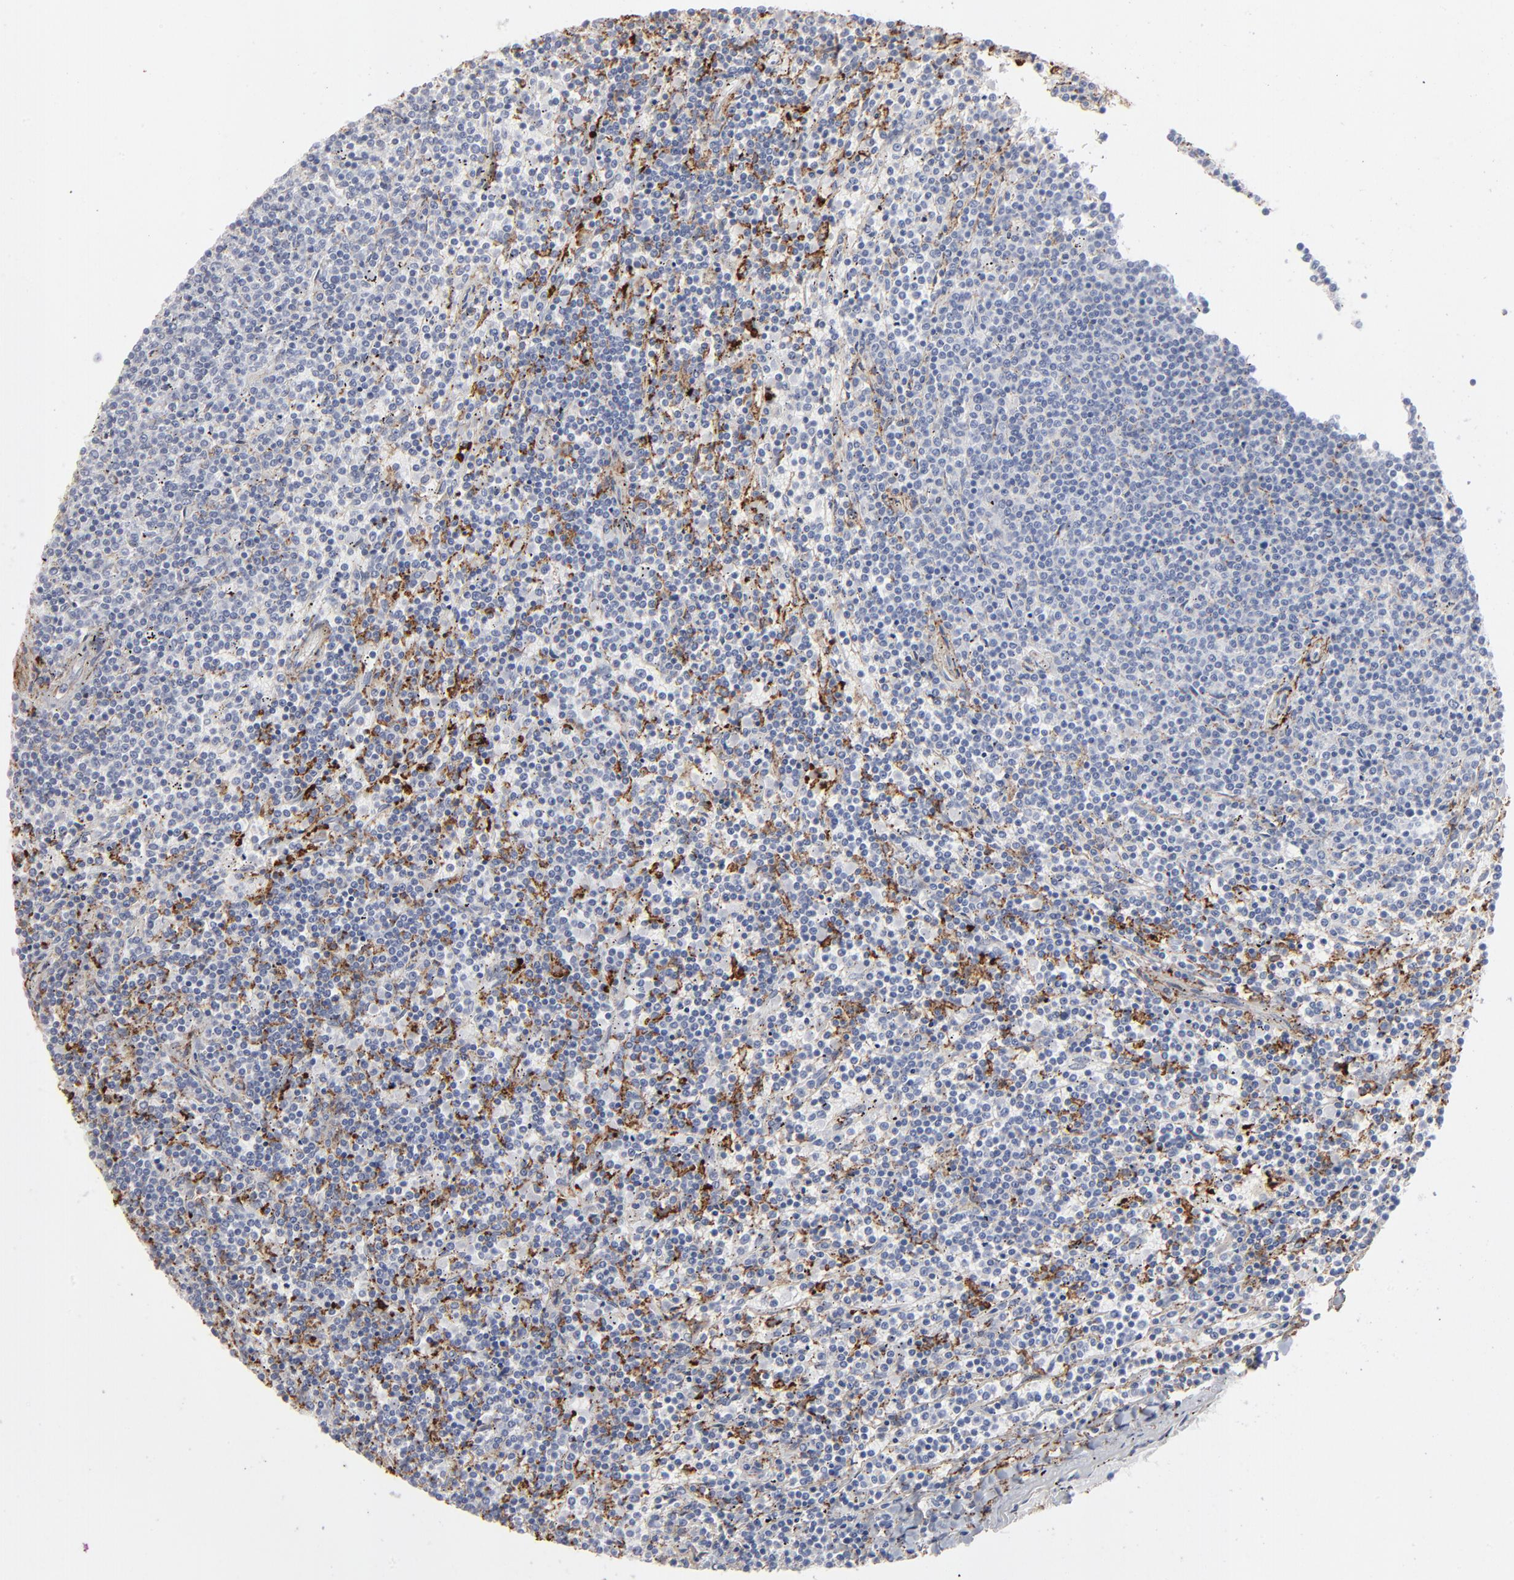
{"staining": {"intensity": "moderate", "quantity": "25%-75%", "location": "cytoplasmic/membranous"}, "tissue": "lymphoma", "cell_type": "Tumor cells", "image_type": "cancer", "snomed": [{"axis": "morphology", "description": "Malignant lymphoma, non-Hodgkin's type, Low grade"}, {"axis": "topography", "description": "Spleen"}], "caption": "This is an image of IHC staining of lymphoma, which shows moderate staining in the cytoplasmic/membranous of tumor cells.", "gene": "ANXA5", "patient": {"sex": "female", "age": 50}}